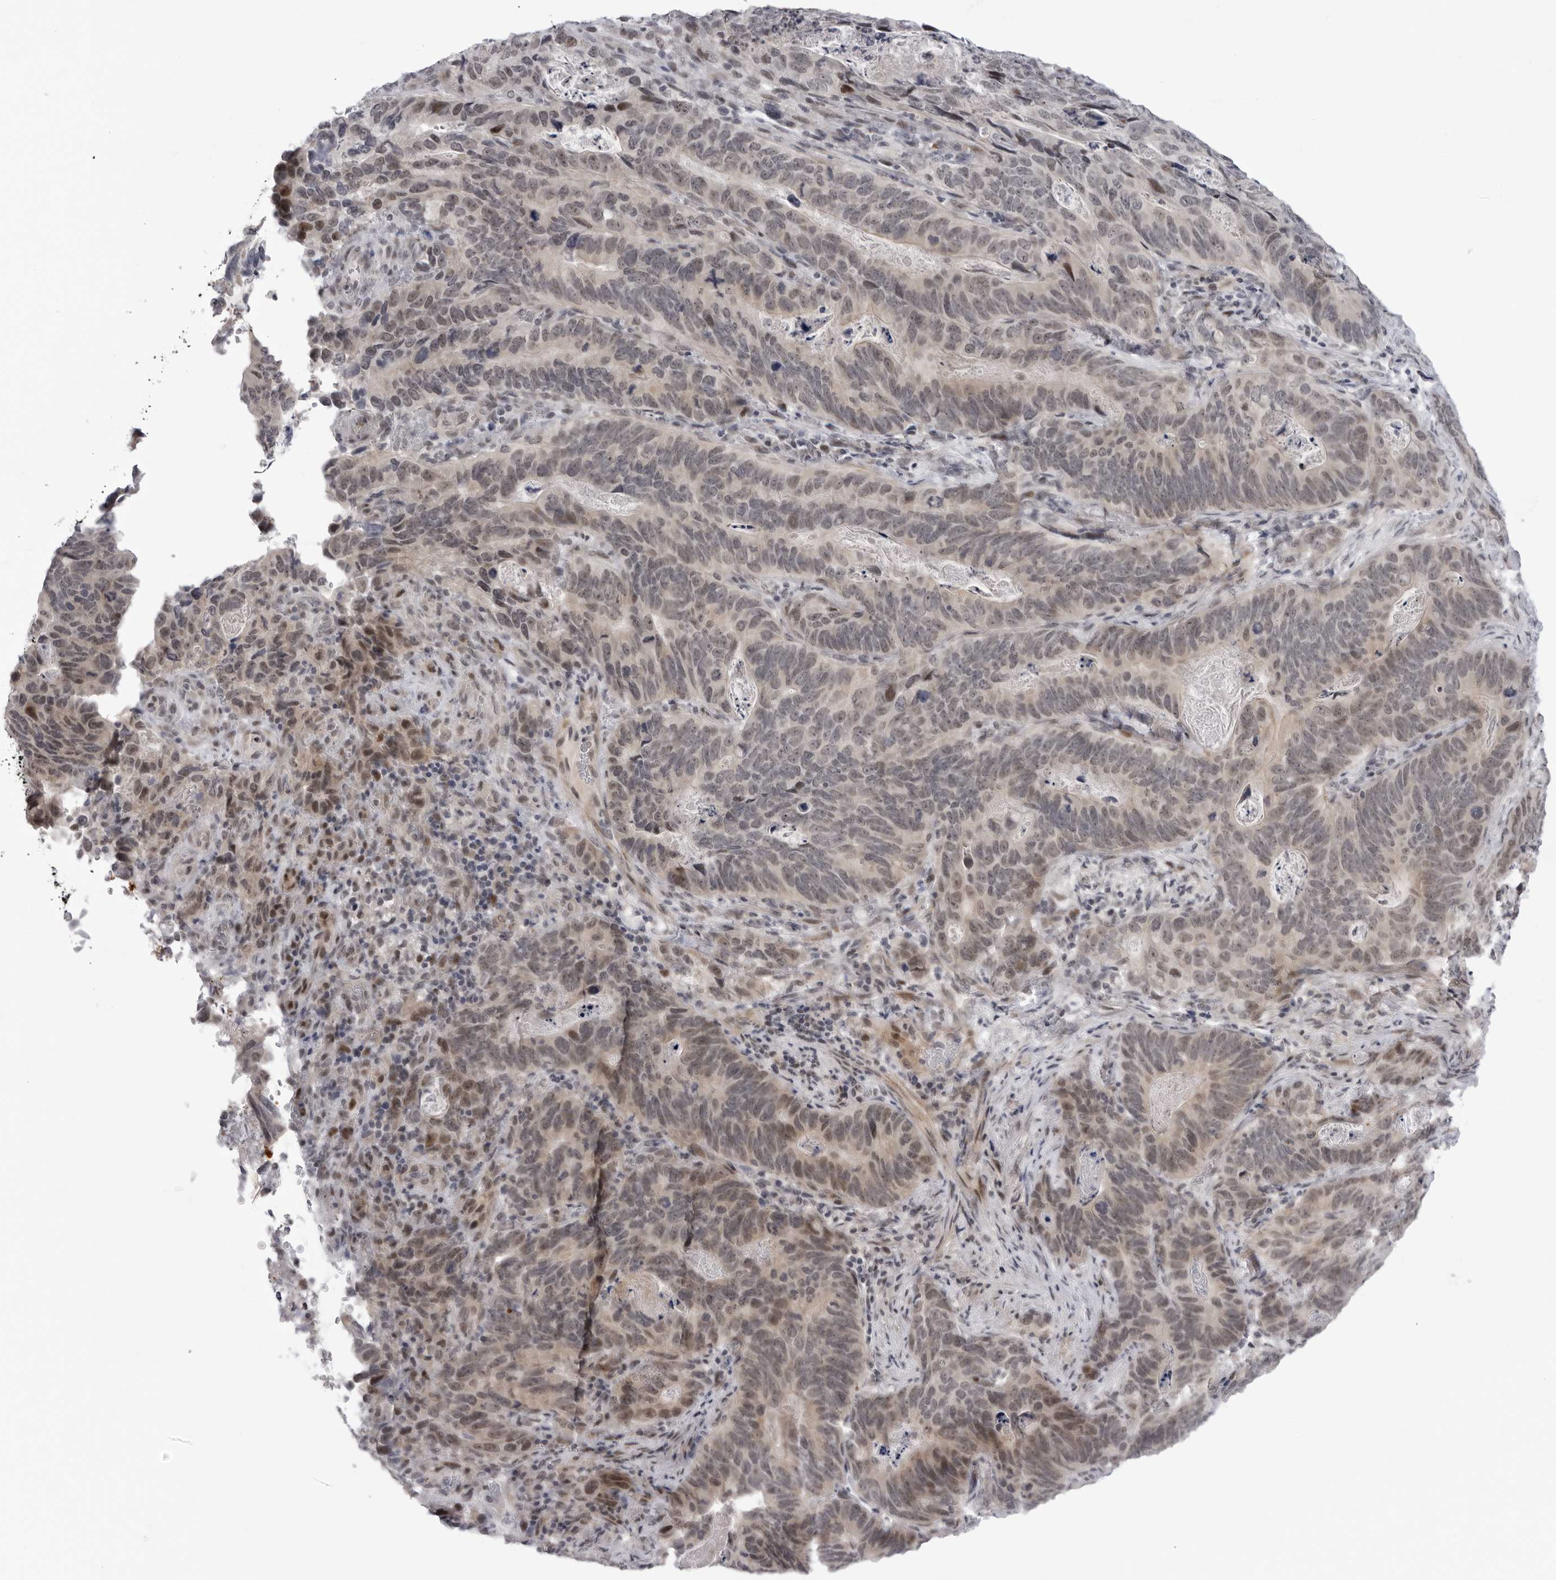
{"staining": {"intensity": "weak", "quantity": "25%-75%", "location": "nuclear"}, "tissue": "stomach cancer", "cell_type": "Tumor cells", "image_type": "cancer", "snomed": [{"axis": "morphology", "description": "Normal tissue, NOS"}, {"axis": "morphology", "description": "Adenocarcinoma, NOS"}, {"axis": "topography", "description": "Stomach"}], "caption": "Tumor cells display weak nuclear expression in approximately 25%-75% of cells in adenocarcinoma (stomach).", "gene": "ALPK2", "patient": {"sex": "female", "age": 89}}